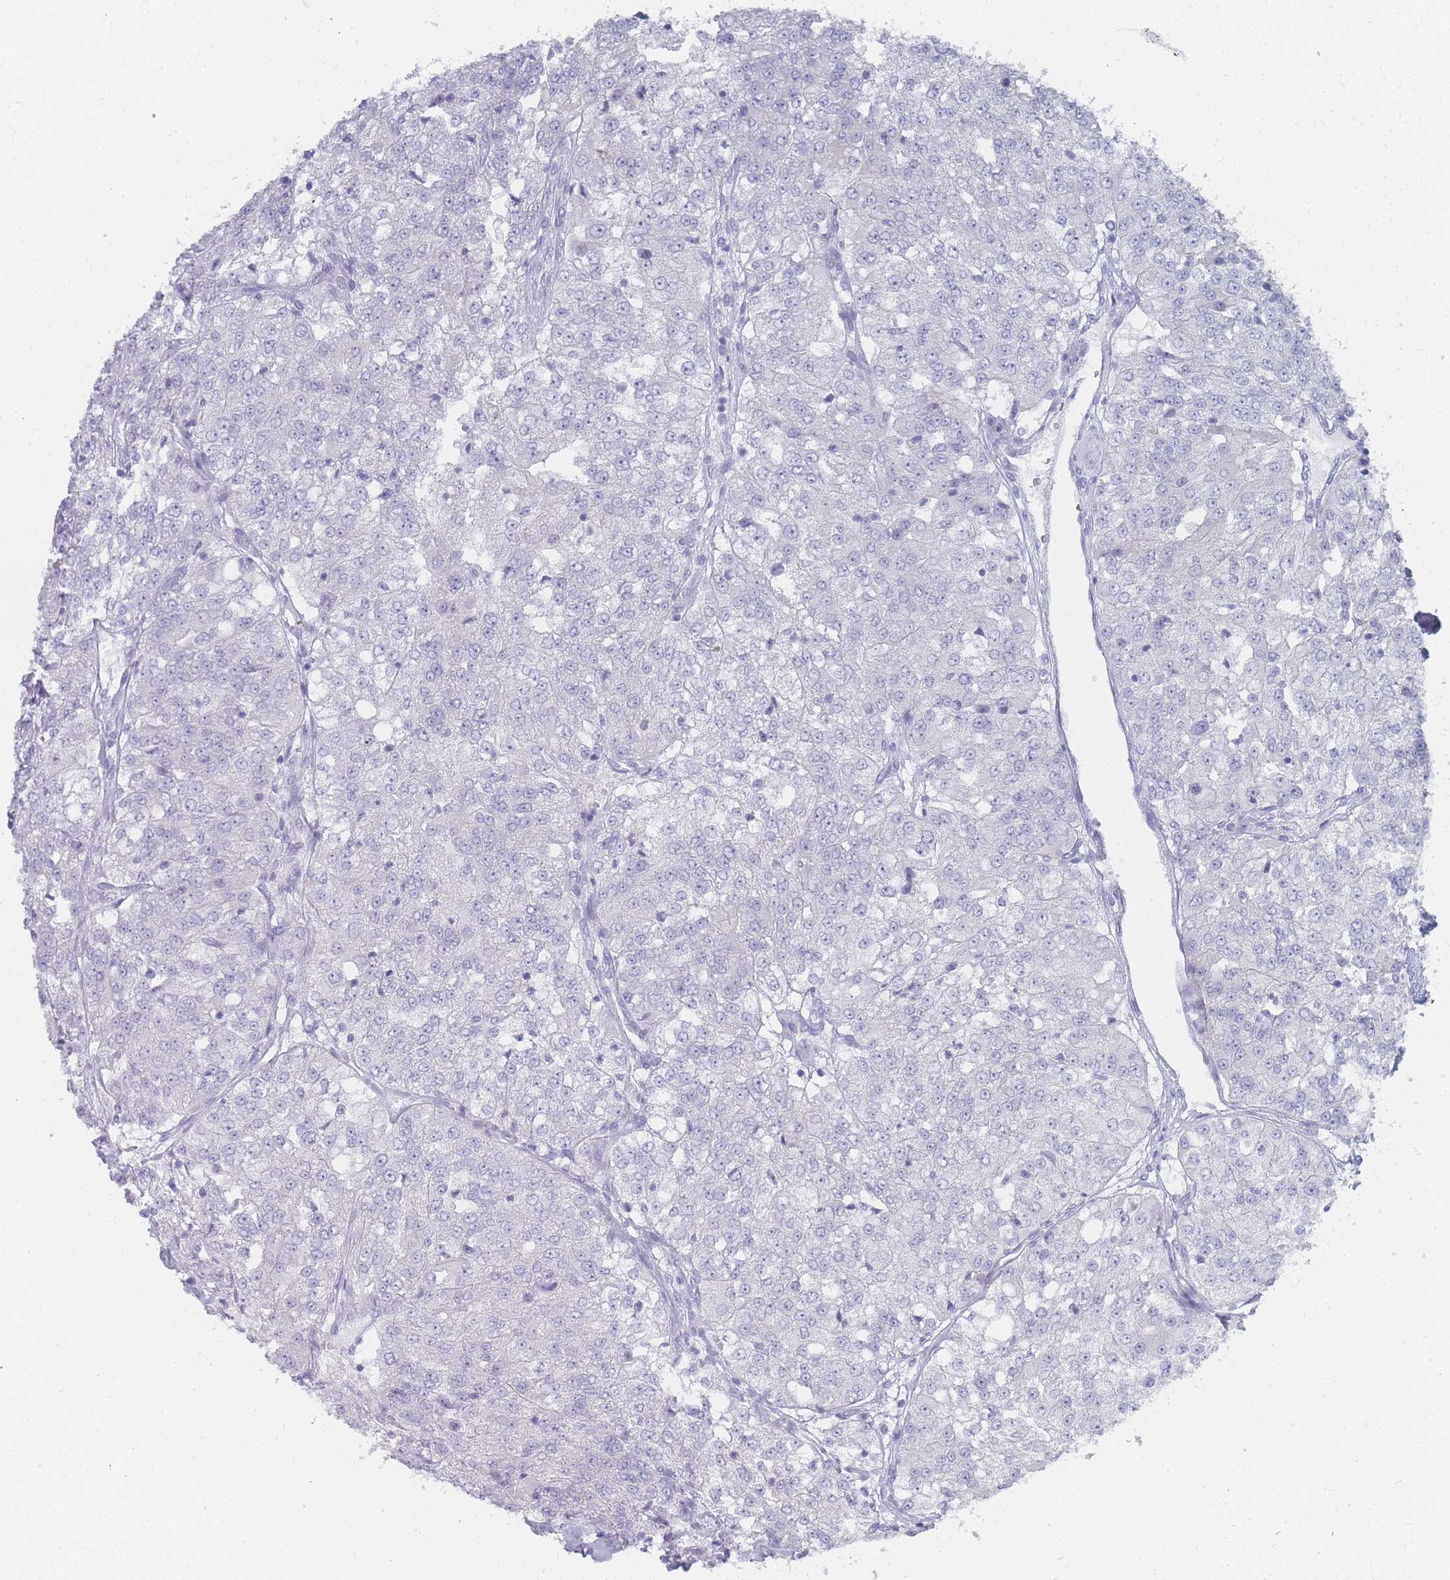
{"staining": {"intensity": "negative", "quantity": "none", "location": "none"}, "tissue": "renal cancer", "cell_type": "Tumor cells", "image_type": "cancer", "snomed": [{"axis": "morphology", "description": "Adenocarcinoma, NOS"}, {"axis": "topography", "description": "Kidney"}], "caption": "Immunohistochemistry (IHC) image of neoplastic tissue: renal cancer stained with DAB exhibits no significant protein staining in tumor cells.", "gene": "IMPG1", "patient": {"sex": "female", "age": 63}}